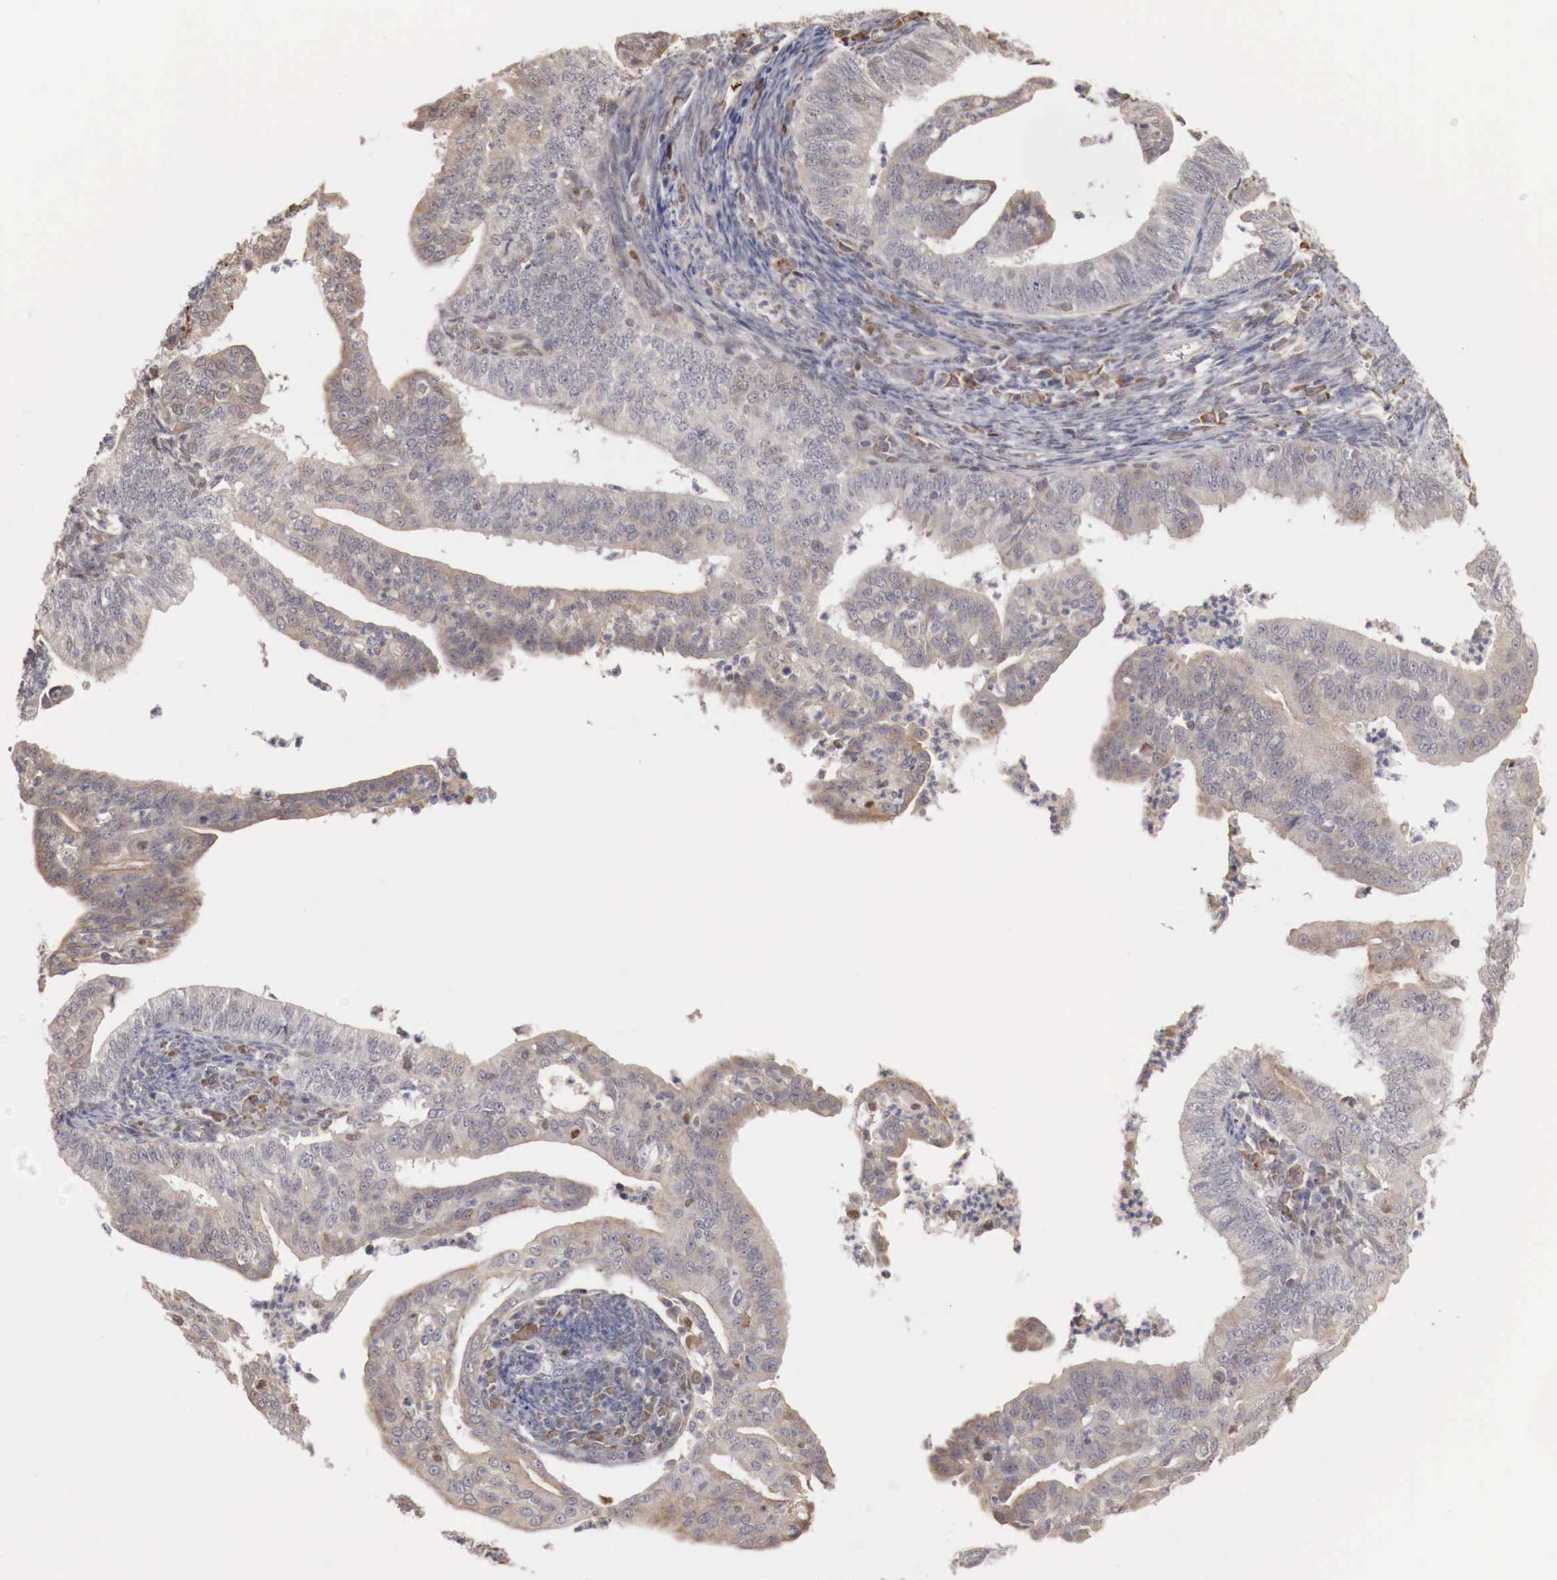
{"staining": {"intensity": "negative", "quantity": "none", "location": "none"}, "tissue": "endometrial cancer", "cell_type": "Tumor cells", "image_type": "cancer", "snomed": [{"axis": "morphology", "description": "Adenocarcinoma, NOS"}, {"axis": "topography", "description": "Endometrium"}], "caption": "High magnification brightfield microscopy of endometrial cancer stained with DAB (3,3'-diaminobenzidine) (brown) and counterstained with hematoxylin (blue): tumor cells show no significant staining. (DAB (3,3'-diaminobenzidine) IHC visualized using brightfield microscopy, high magnification).", "gene": "KHDRBS2", "patient": {"sex": "female", "age": 66}}